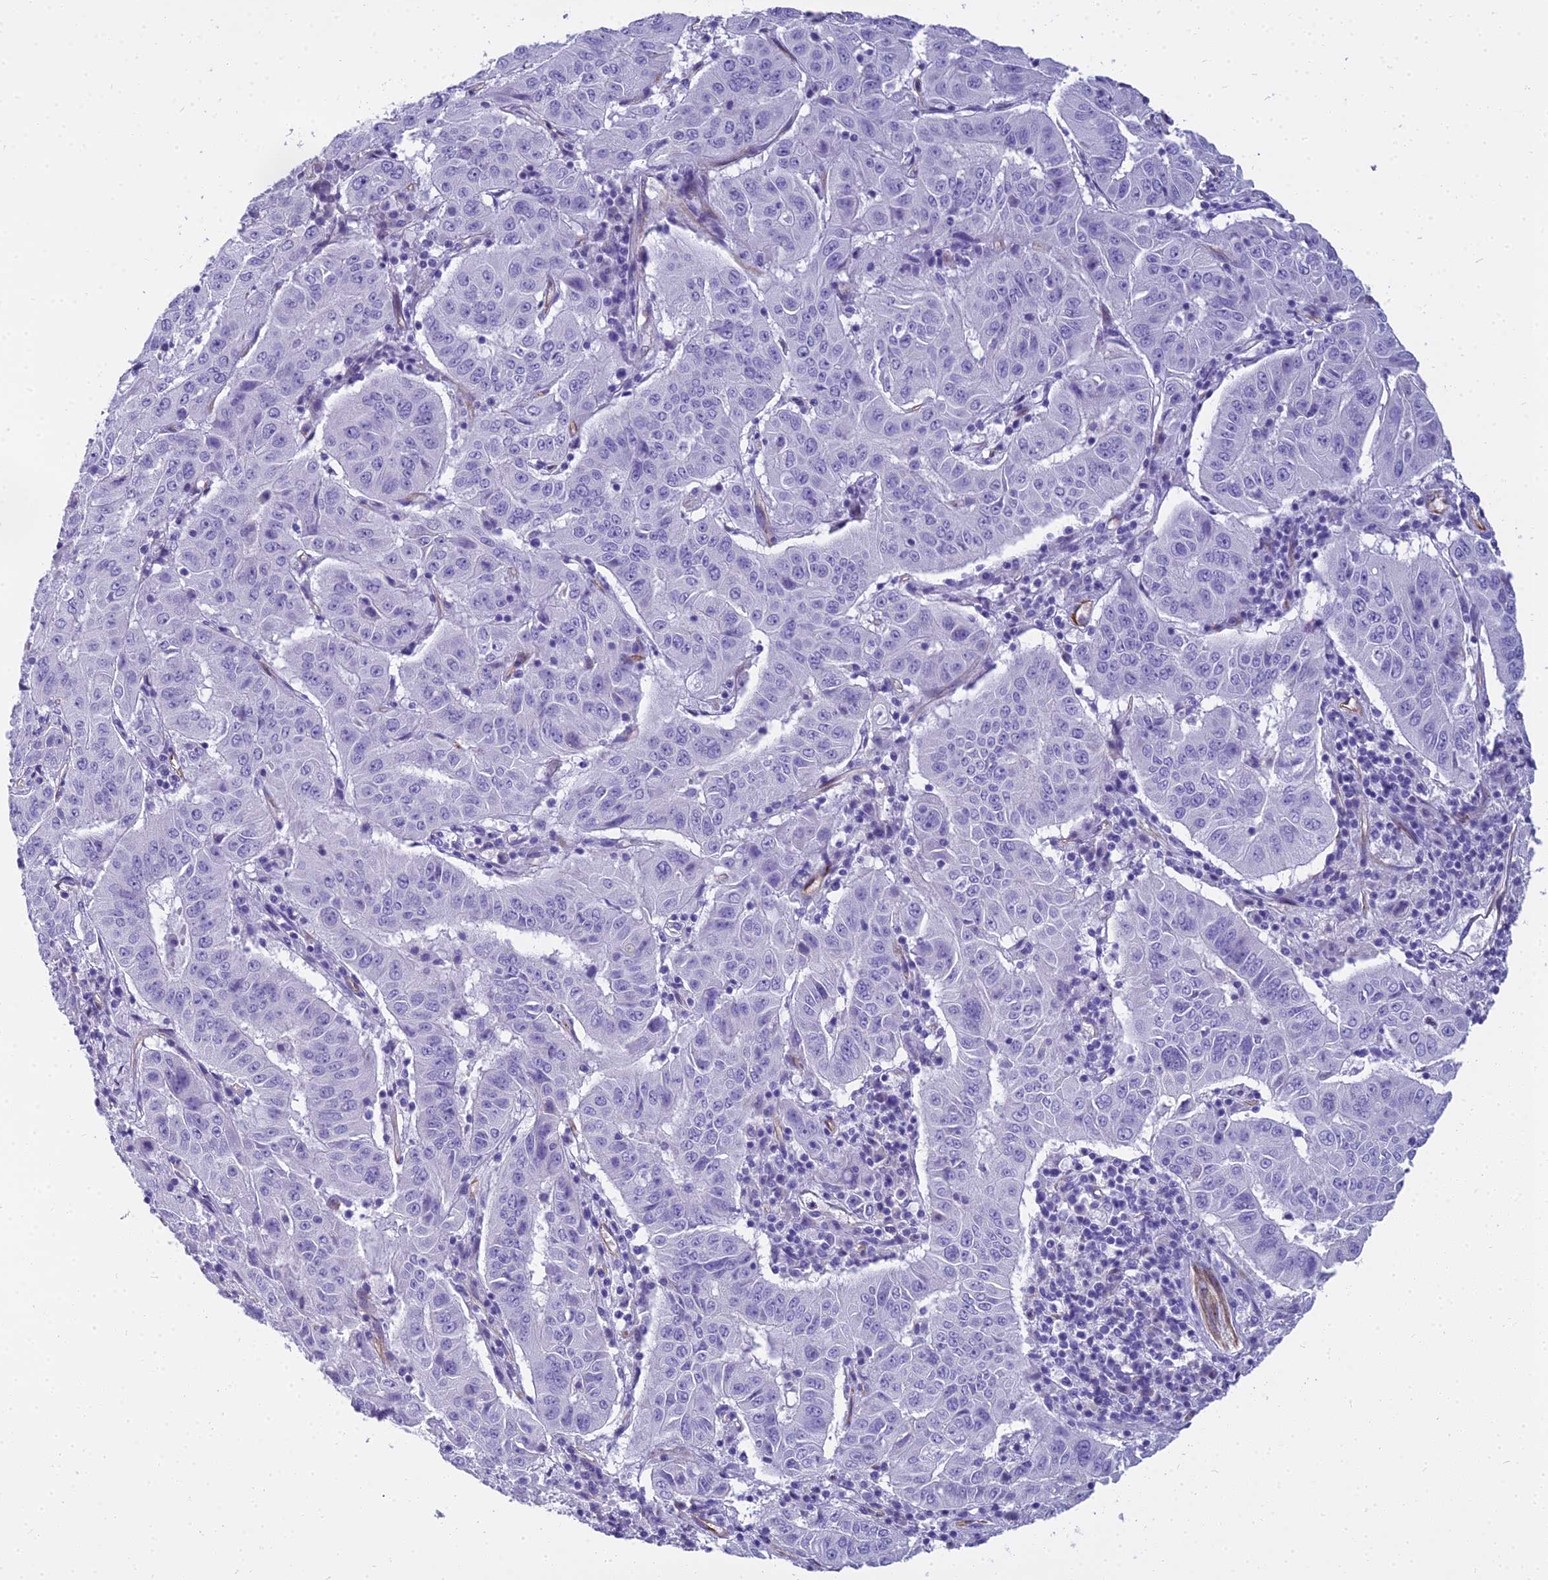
{"staining": {"intensity": "negative", "quantity": "none", "location": "none"}, "tissue": "pancreatic cancer", "cell_type": "Tumor cells", "image_type": "cancer", "snomed": [{"axis": "morphology", "description": "Adenocarcinoma, NOS"}, {"axis": "topography", "description": "Pancreas"}], "caption": "DAB immunohistochemical staining of adenocarcinoma (pancreatic) exhibits no significant staining in tumor cells. (IHC, brightfield microscopy, high magnification).", "gene": "NINJ1", "patient": {"sex": "male", "age": 63}}